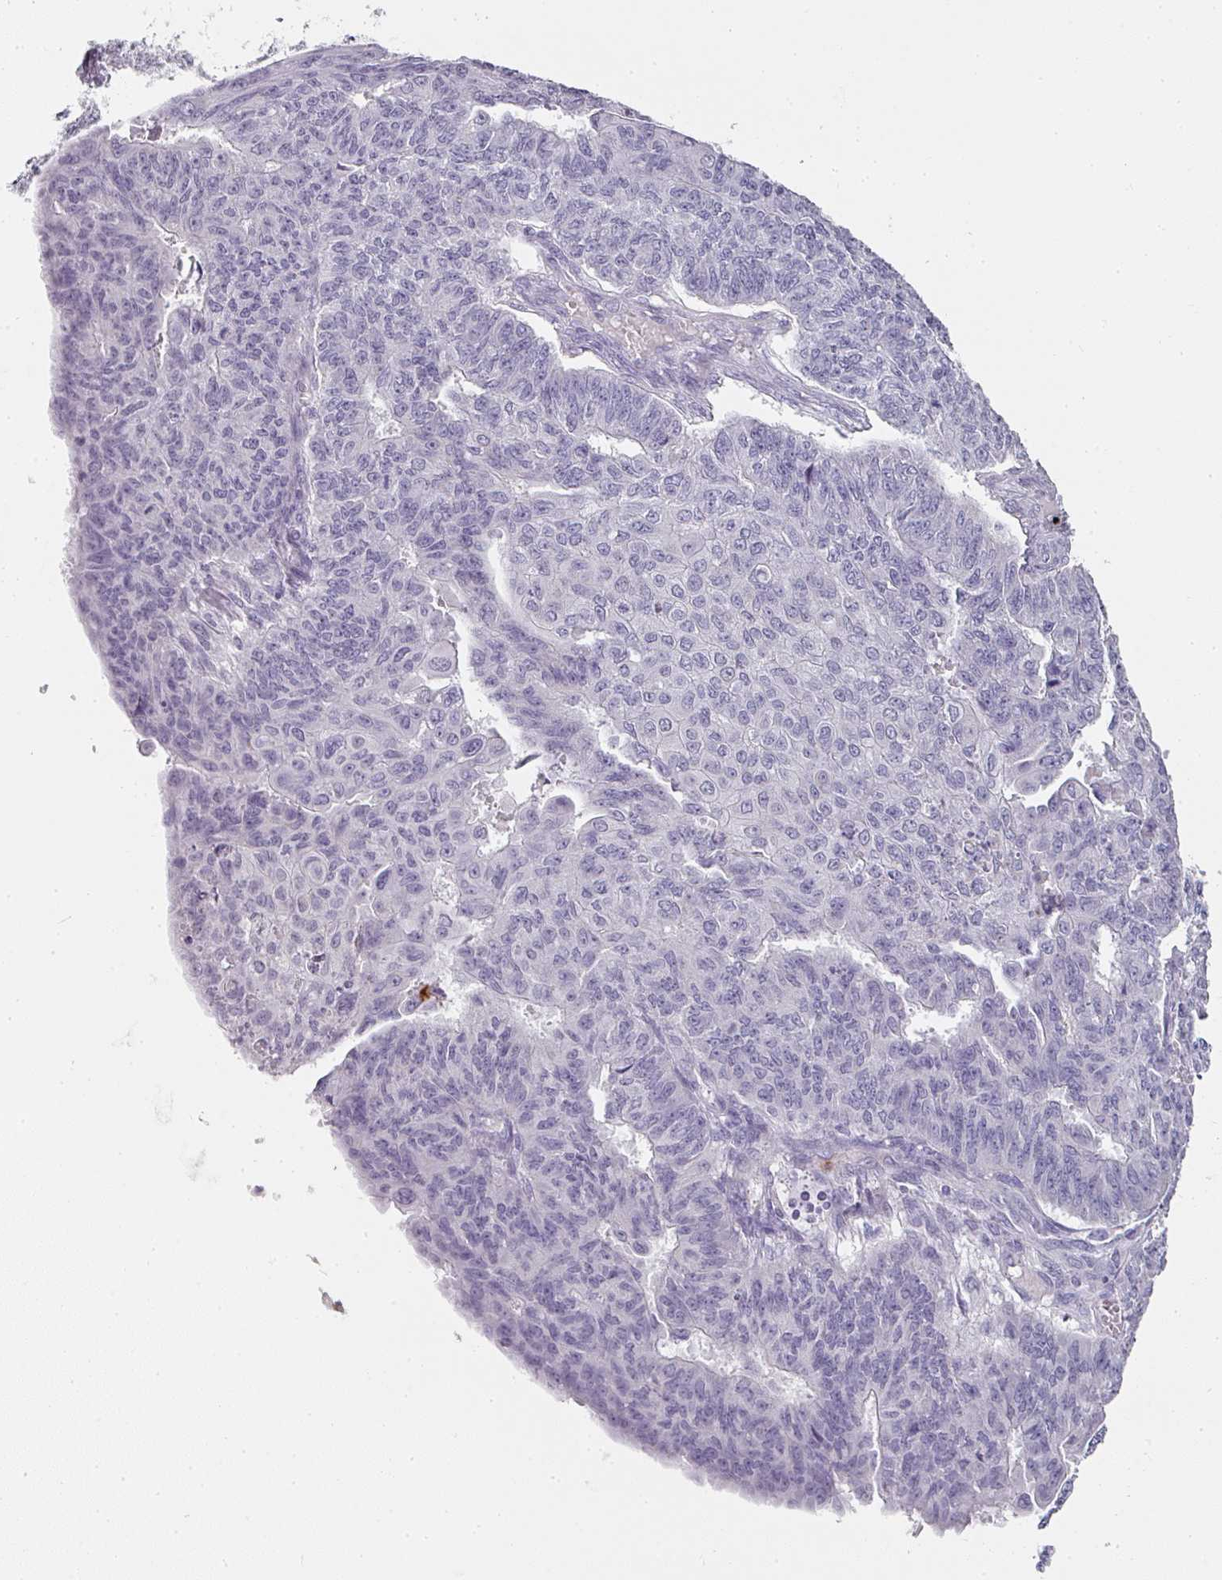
{"staining": {"intensity": "negative", "quantity": "none", "location": "none"}, "tissue": "endometrial cancer", "cell_type": "Tumor cells", "image_type": "cancer", "snomed": [{"axis": "morphology", "description": "Adenocarcinoma, NOS"}, {"axis": "topography", "description": "Endometrium"}], "caption": "Tumor cells are negative for brown protein staining in endometrial cancer.", "gene": "CAMP", "patient": {"sex": "female", "age": 32}}